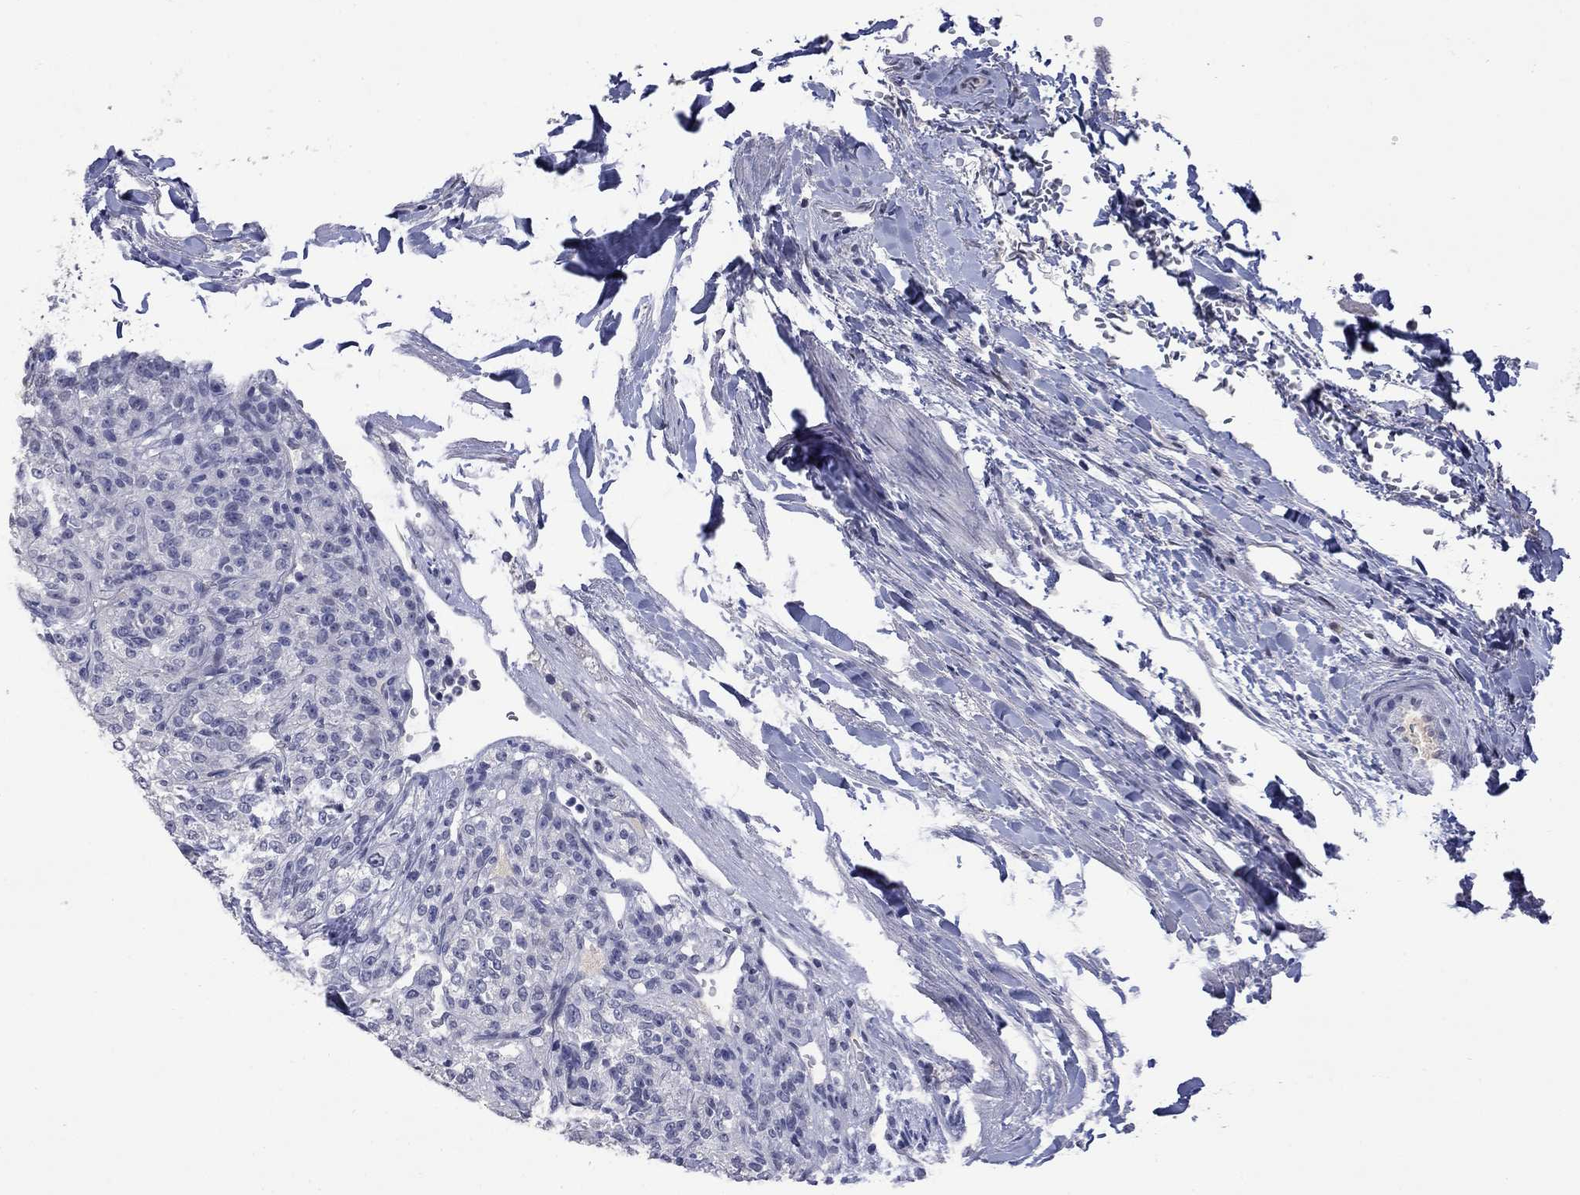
{"staining": {"intensity": "negative", "quantity": "none", "location": "none"}, "tissue": "renal cancer", "cell_type": "Tumor cells", "image_type": "cancer", "snomed": [{"axis": "morphology", "description": "Adenocarcinoma, NOS"}, {"axis": "topography", "description": "Kidney"}], "caption": "This is an immunohistochemistry (IHC) image of human adenocarcinoma (renal). There is no positivity in tumor cells.", "gene": "SLC51A", "patient": {"sex": "female", "age": 63}}